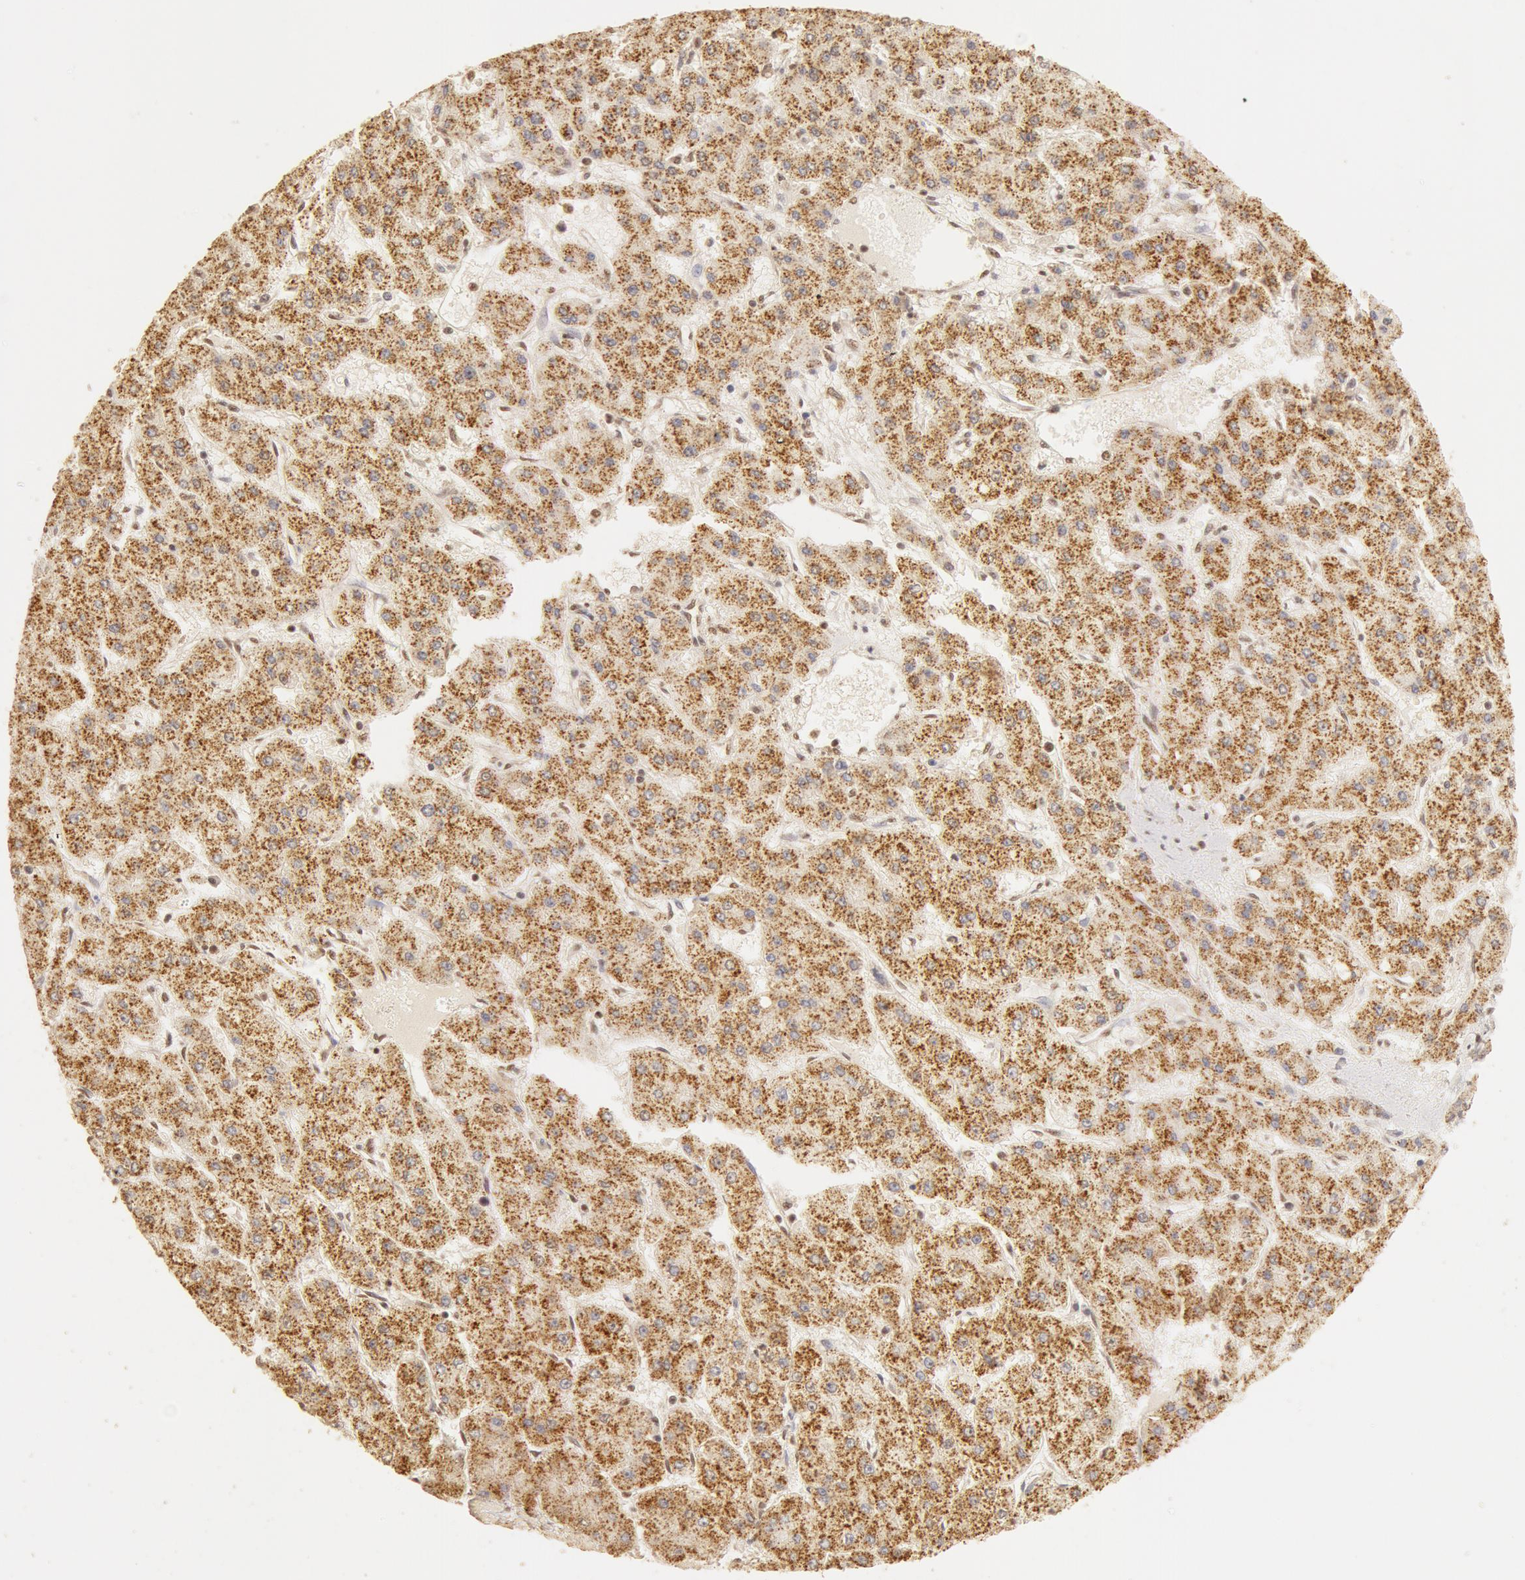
{"staining": {"intensity": "strong", "quantity": ">75%", "location": "cytoplasmic/membranous,nuclear"}, "tissue": "liver cancer", "cell_type": "Tumor cells", "image_type": "cancer", "snomed": [{"axis": "morphology", "description": "Carcinoma, Hepatocellular, NOS"}, {"axis": "topography", "description": "Liver"}], "caption": "Approximately >75% of tumor cells in human hepatocellular carcinoma (liver) exhibit strong cytoplasmic/membranous and nuclear protein positivity as visualized by brown immunohistochemical staining.", "gene": "SNRNP70", "patient": {"sex": "female", "age": 52}}